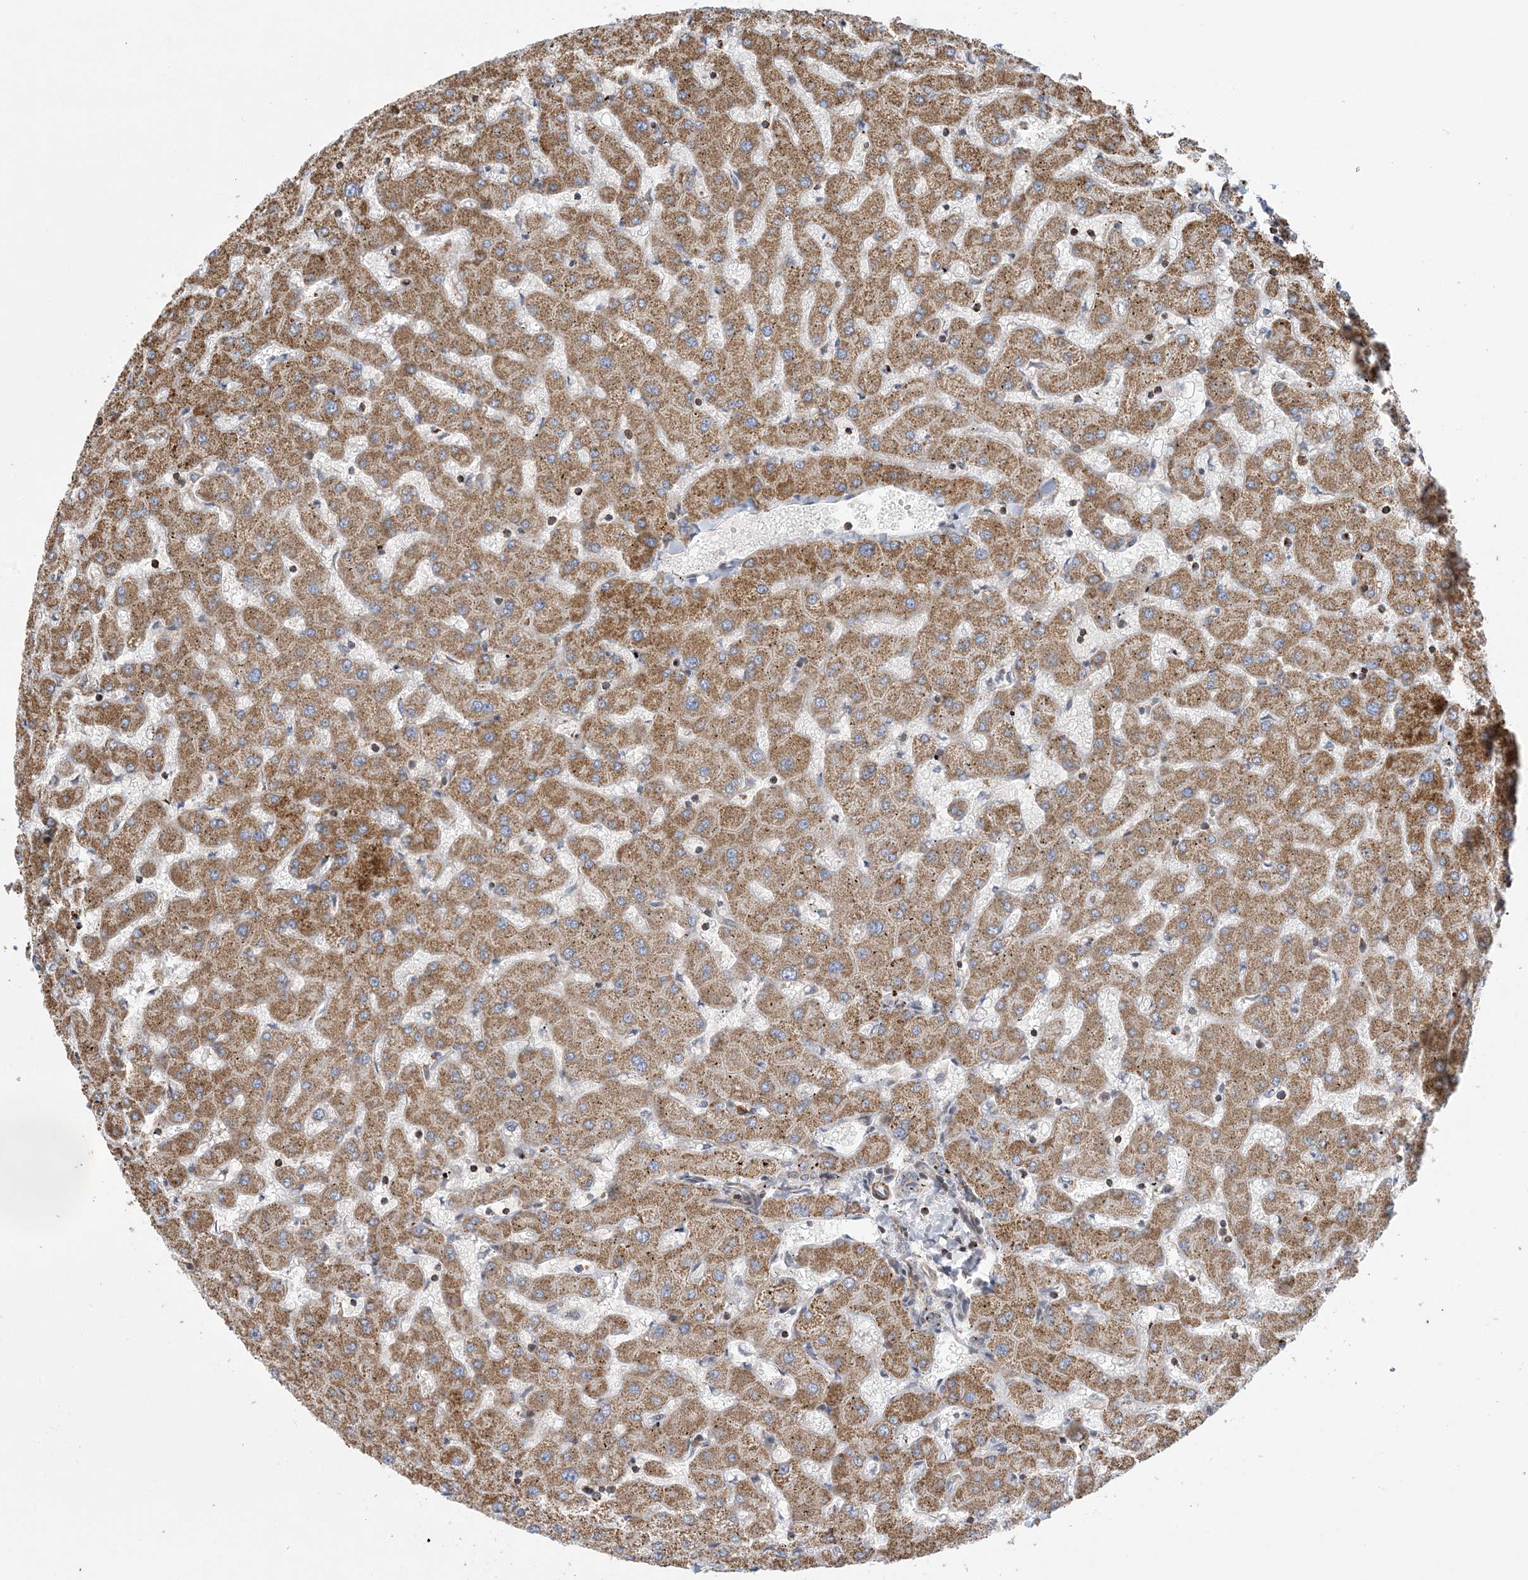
{"staining": {"intensity": "negative", "quantity": "none", "location": "none"}, "tissue": "liver", "cell_type": "Cholangiocytes", "image_type": "normal", "snomed": [{"axis": "morphology", "description": "Normal tissue, NOS"}, {"axis": "topography", "description": "Liver"}], "caption": "DAB (3,3'-diaminobenzidine) immunohistochemical staining of benign human liver reveals no significant expression in cholangiocytes.", "gene": "ZNF8", "patient": {"sex": "female", "age": 63}}